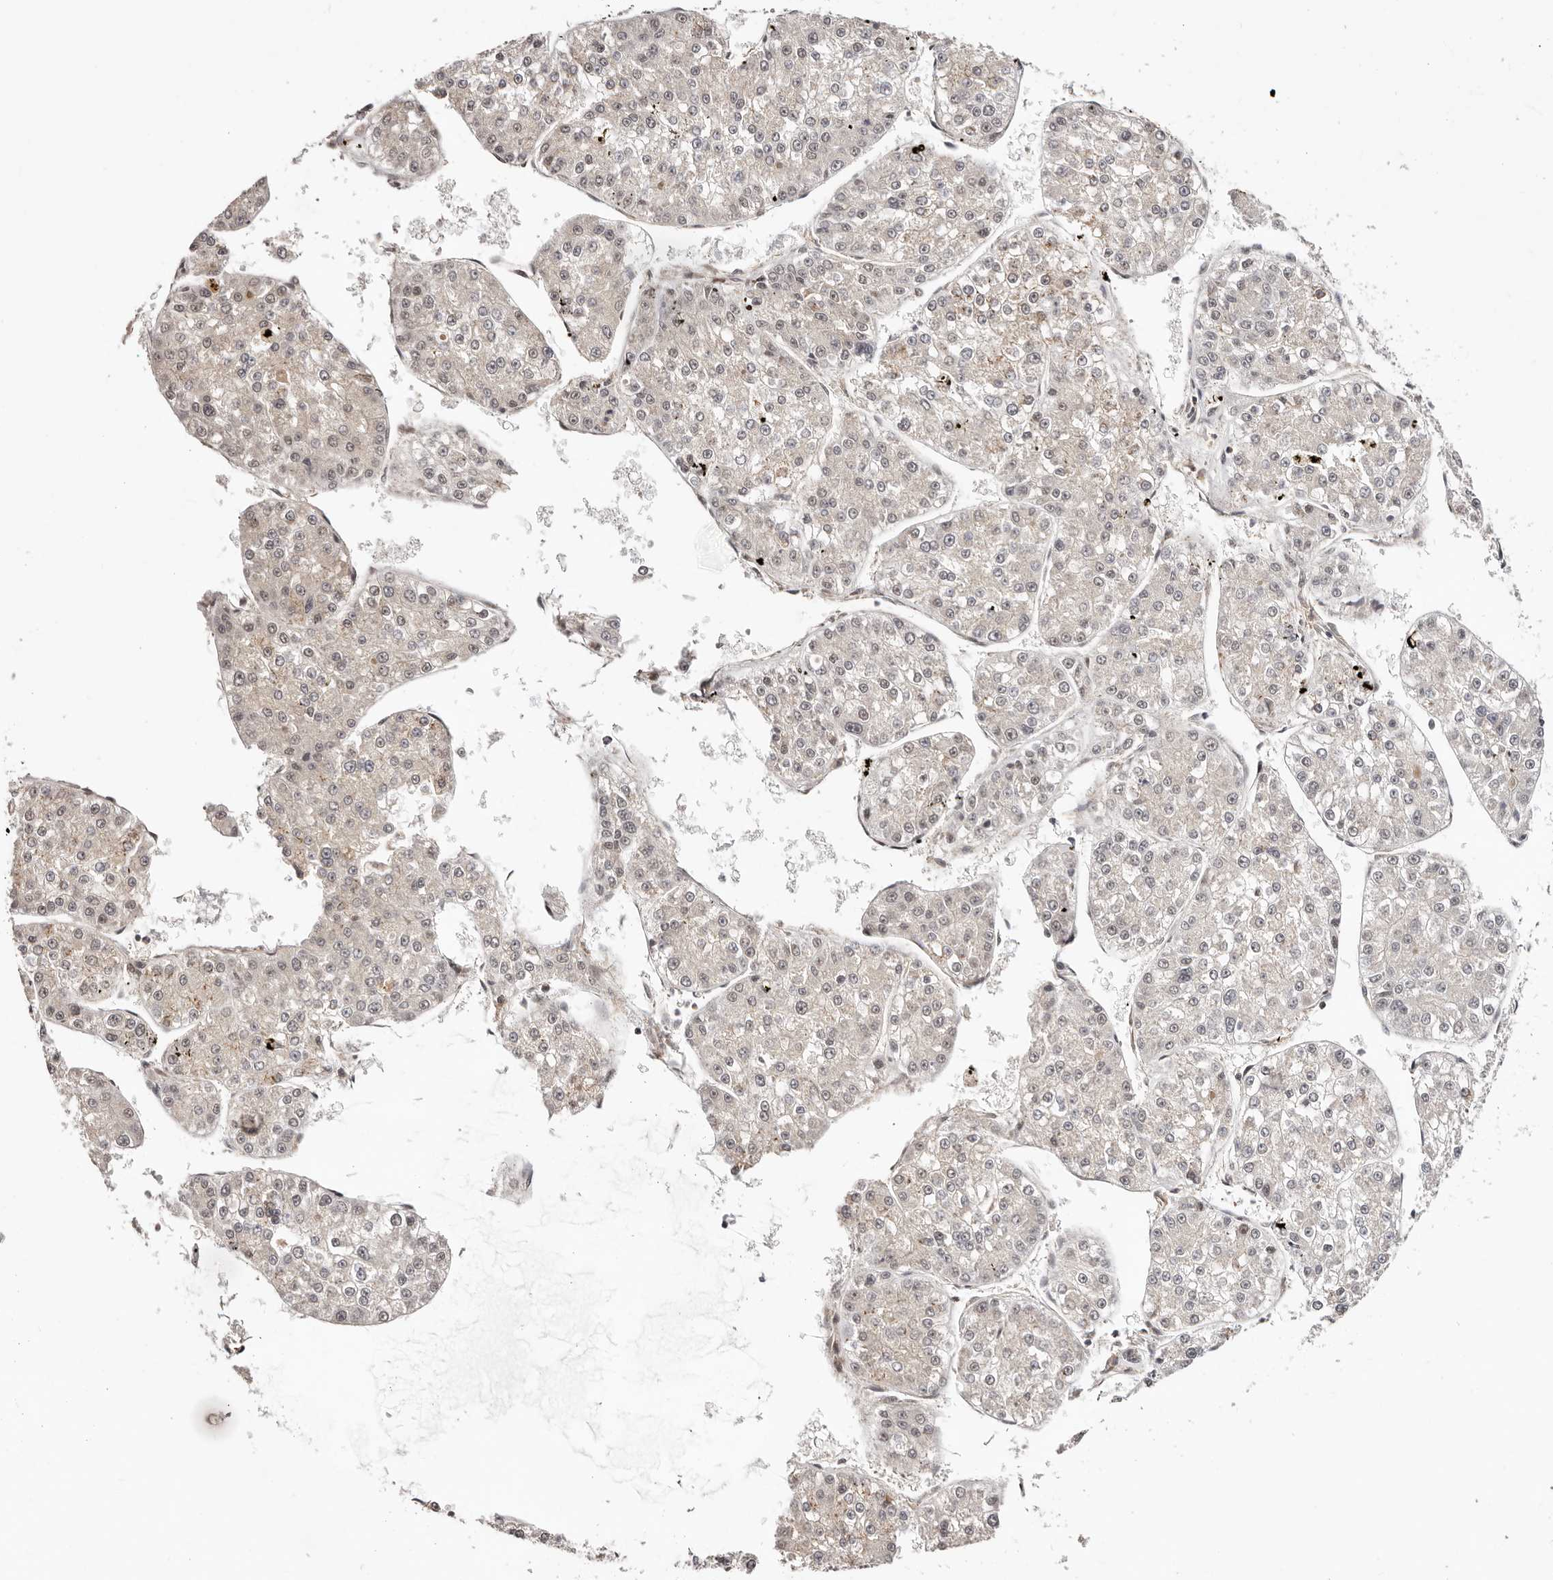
{"staining": {"intensity": "negative", "quantity": "none", "location": "none"}, "tissue": "liver cancer", "cell_type": "Tumor cells", "image_type": "cancer", "snomed": [{"axis": "morphology", "description": "Carcinoma, Hepatocellular, NOS"}, {"axis": "topography", "description": "Liver"}], "caption": "Protein analysis of liver hepatocellular carcinoma shows no significant expression in tumor cells.", "gene": "CTNNBL1", "patient": {"sex": "female", "age": 73}}